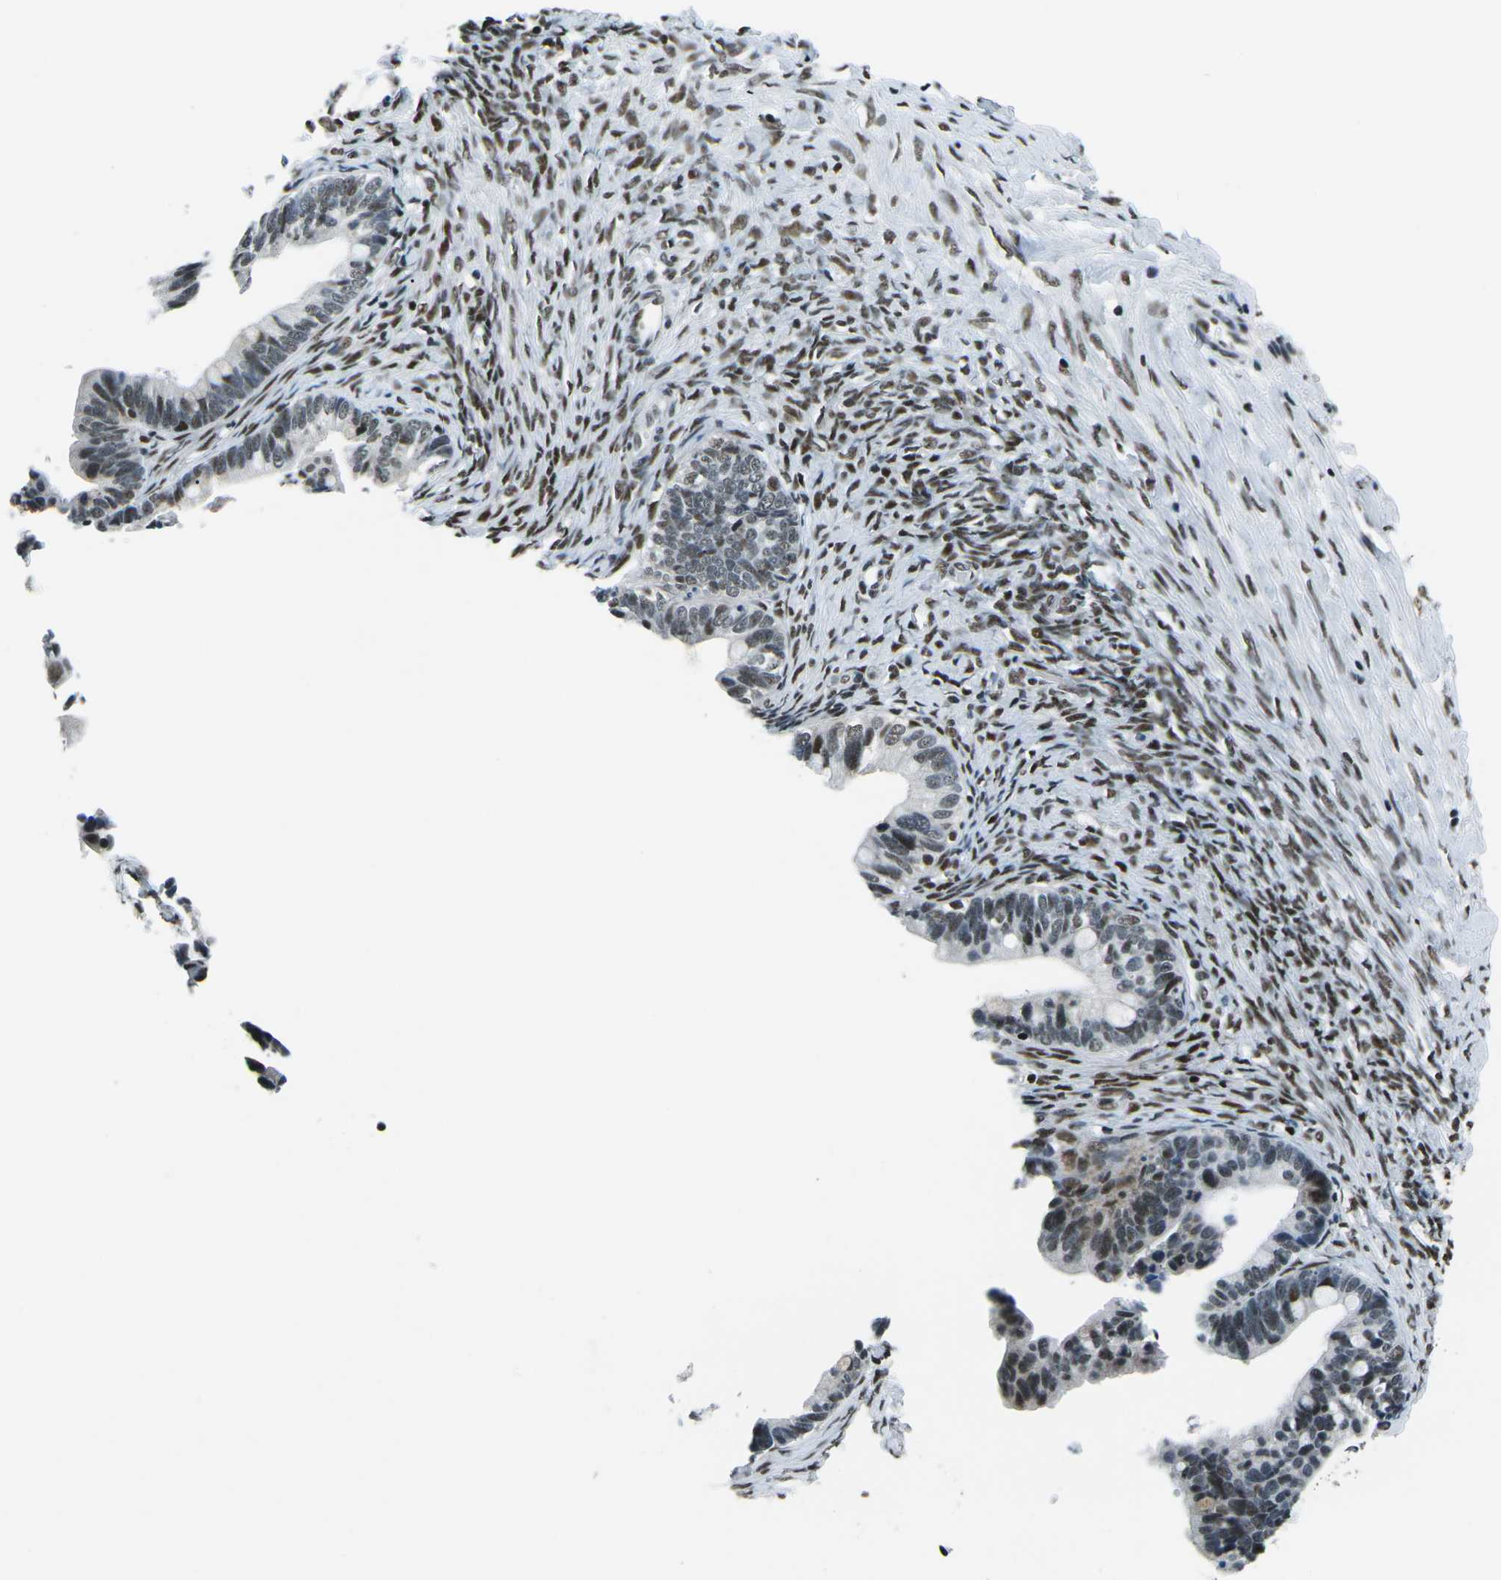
{"staining": {"intensity": "moderate", "quantity": ">75%", "location": "cytoplasmic/membranous,nuclear"}, "tissue": "ovarian cancer", "cell_type": "Tumor cells", "image_type": "cancer", "snomed": [{"axis": "morphology", "description": "Cystadenocarcinoma, serous, NOS"}, {"axis": "topography", "description": "Ovary"}], "caption": "Tumor cells display medium levels of moderate cytoplasmic/membranous and nuclear expression in about >75% of cells in serous cystadenocarcinoma (ovarian).", "gene": "RBL2", "patient": {"sex": "female", "age": 56}}